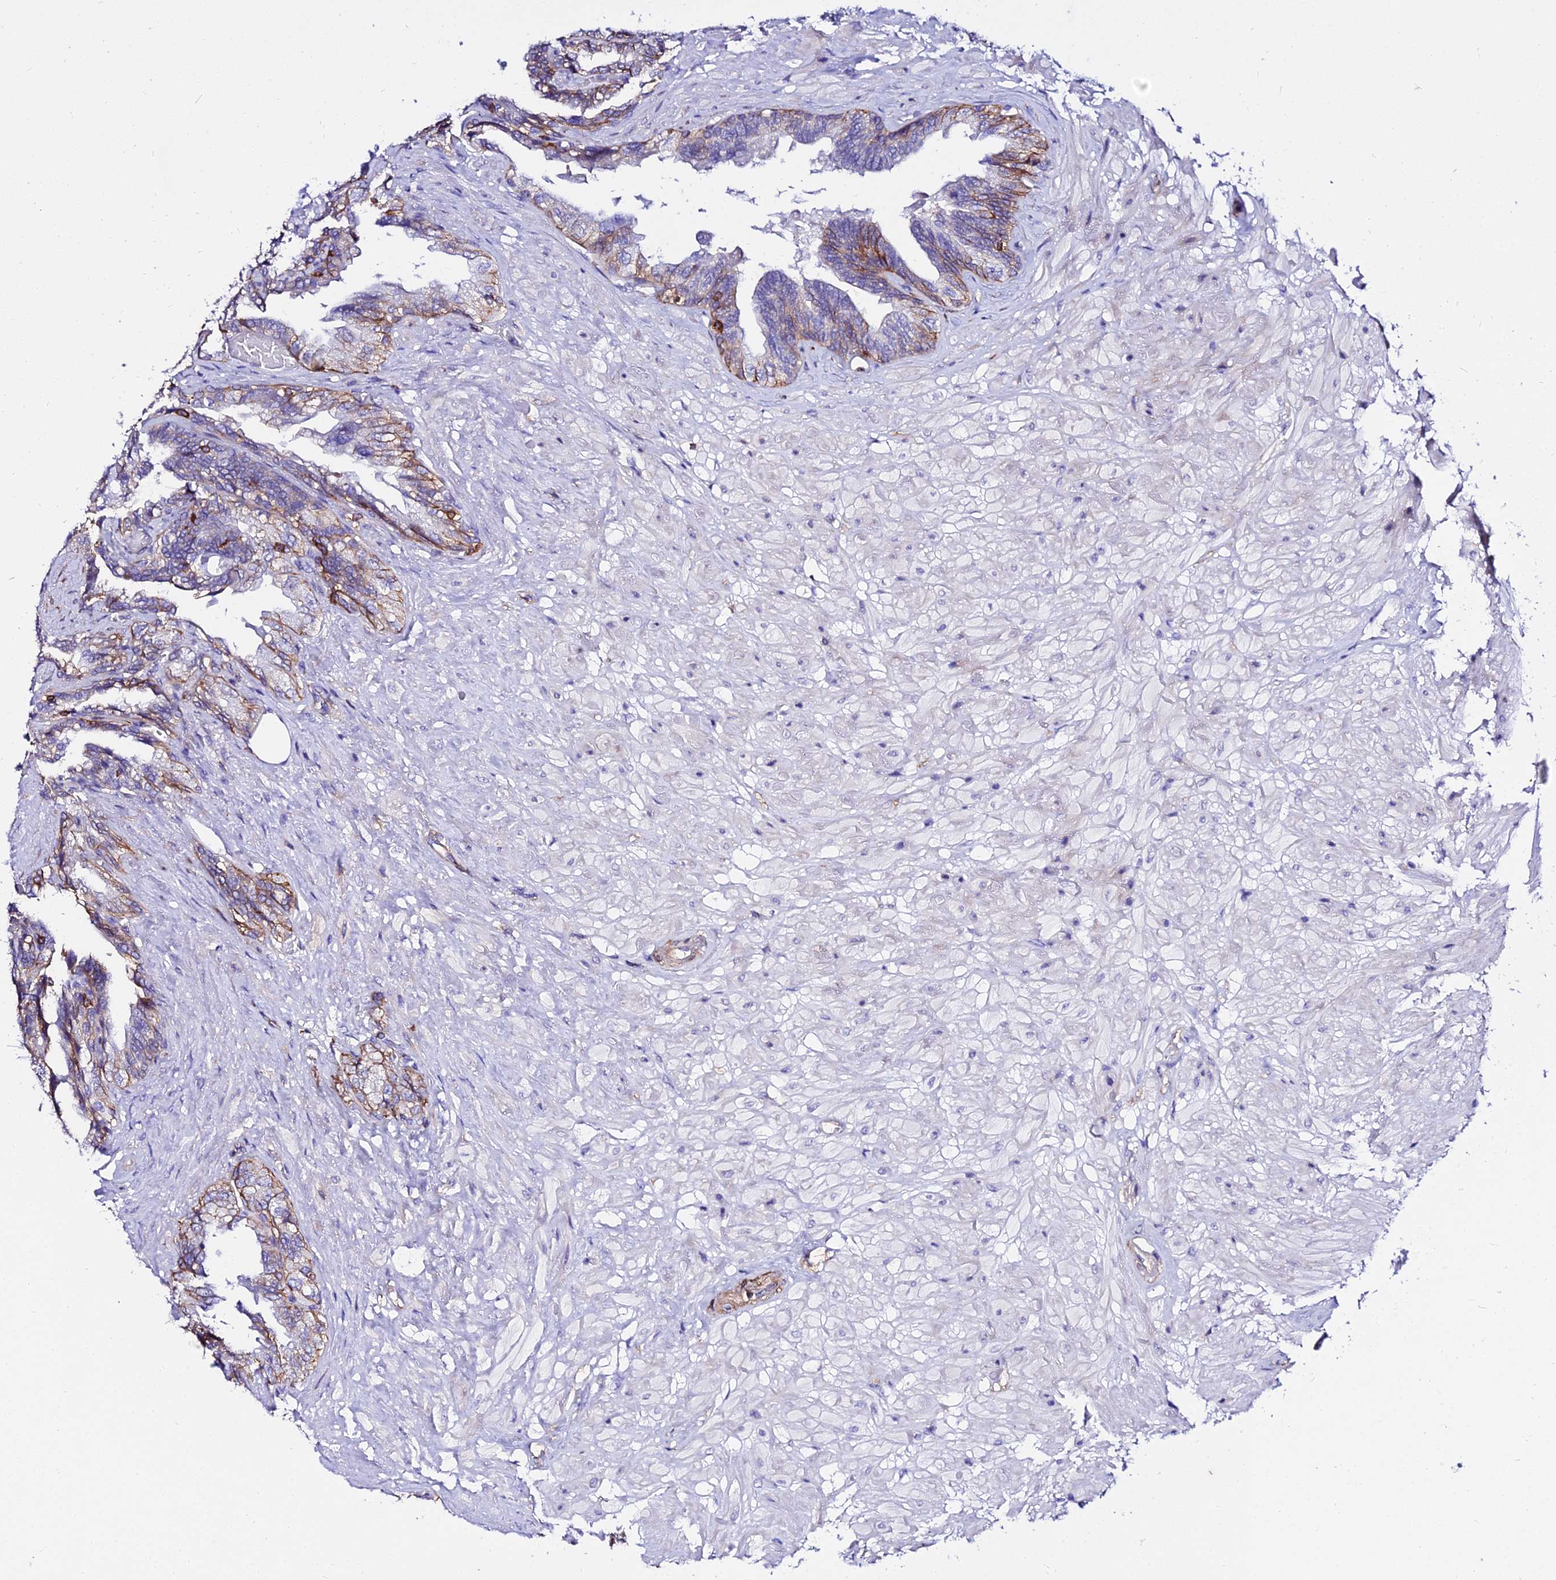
{"staining": {"intensity": "moderate", "quantity": "<25%", "location": "cytoplasmic/membranous"}, "tissue": "seminal vesicle", "cell_type": "Glandular cells", "image_type": "normal", "snomed": [{"axis": "morphology", "description": "Normal tissue, NOS"}, {"axis": "topography", "description": "Seminal veicle"}, {"axis": "topography", "description": "Peripheral nerve tissue"}], "caption": "This photomicrograph displays IHC staining of normal human seminal vesicle, with low moderate cytoplasmic/membranous expression in about <25% of glandular cells.", "gene": "CSRP1", "patient": {"sex": "male", "age": 60}}